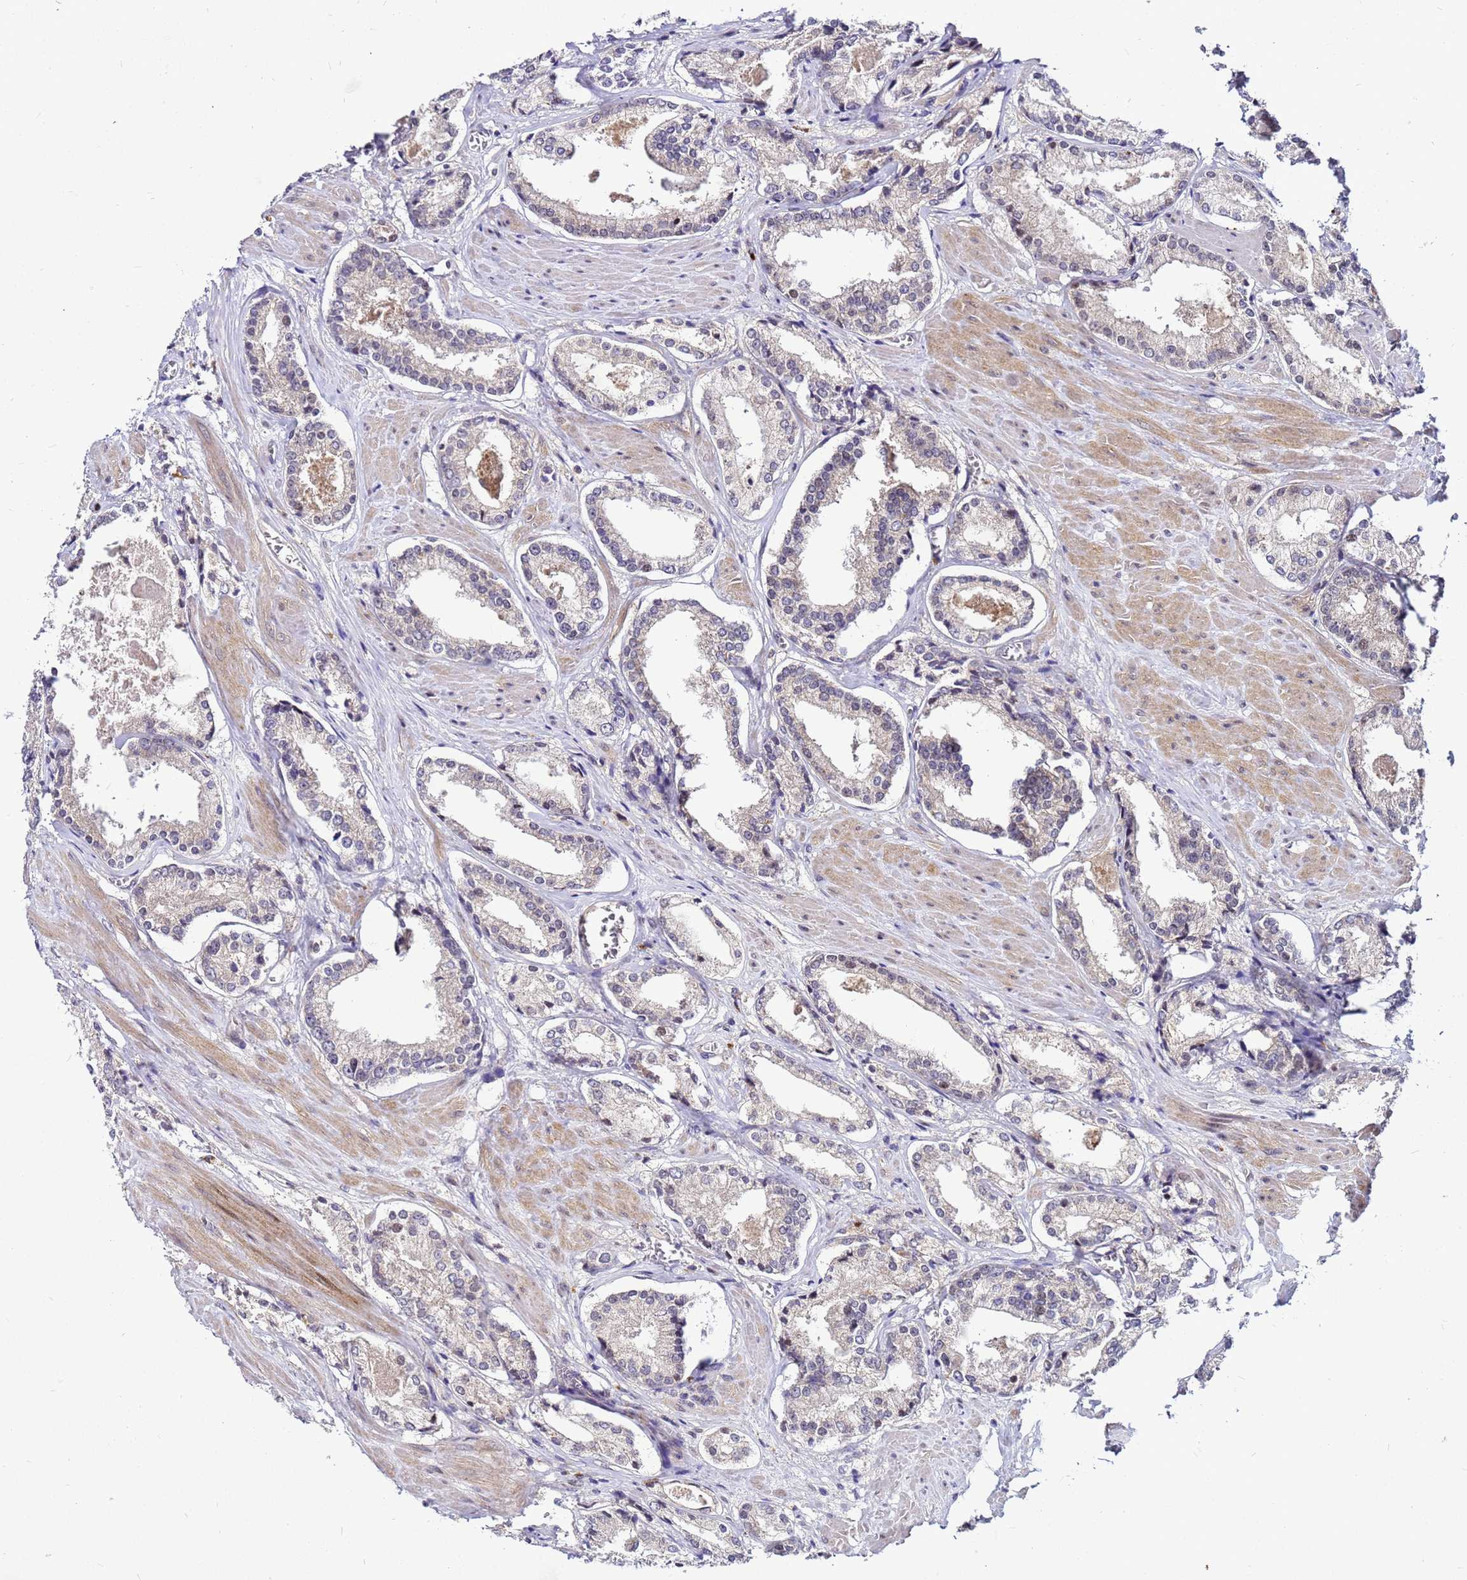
{"staining": {"intensity": "weak", "quantity": "25%-75%", "location": "cytoplasmic/membranous"}, "tissue": "prostate cancer", "cell_type": "Tumor cells", "image_type": "cancer", "snomed": [{"axis": "morphology", "description": "Adenocarcinoma, Low grade"}, {"axis": "topography", "description": "Prostate"}], "caption": "This is an image of IHC staining of adenocarcinoma (low-grade) (prostate), which shows weak expression in the cytoplasmic/membranous of tumor cells.", "gene": "SAT1", "patient": {"sex": "male", "age": 54}}